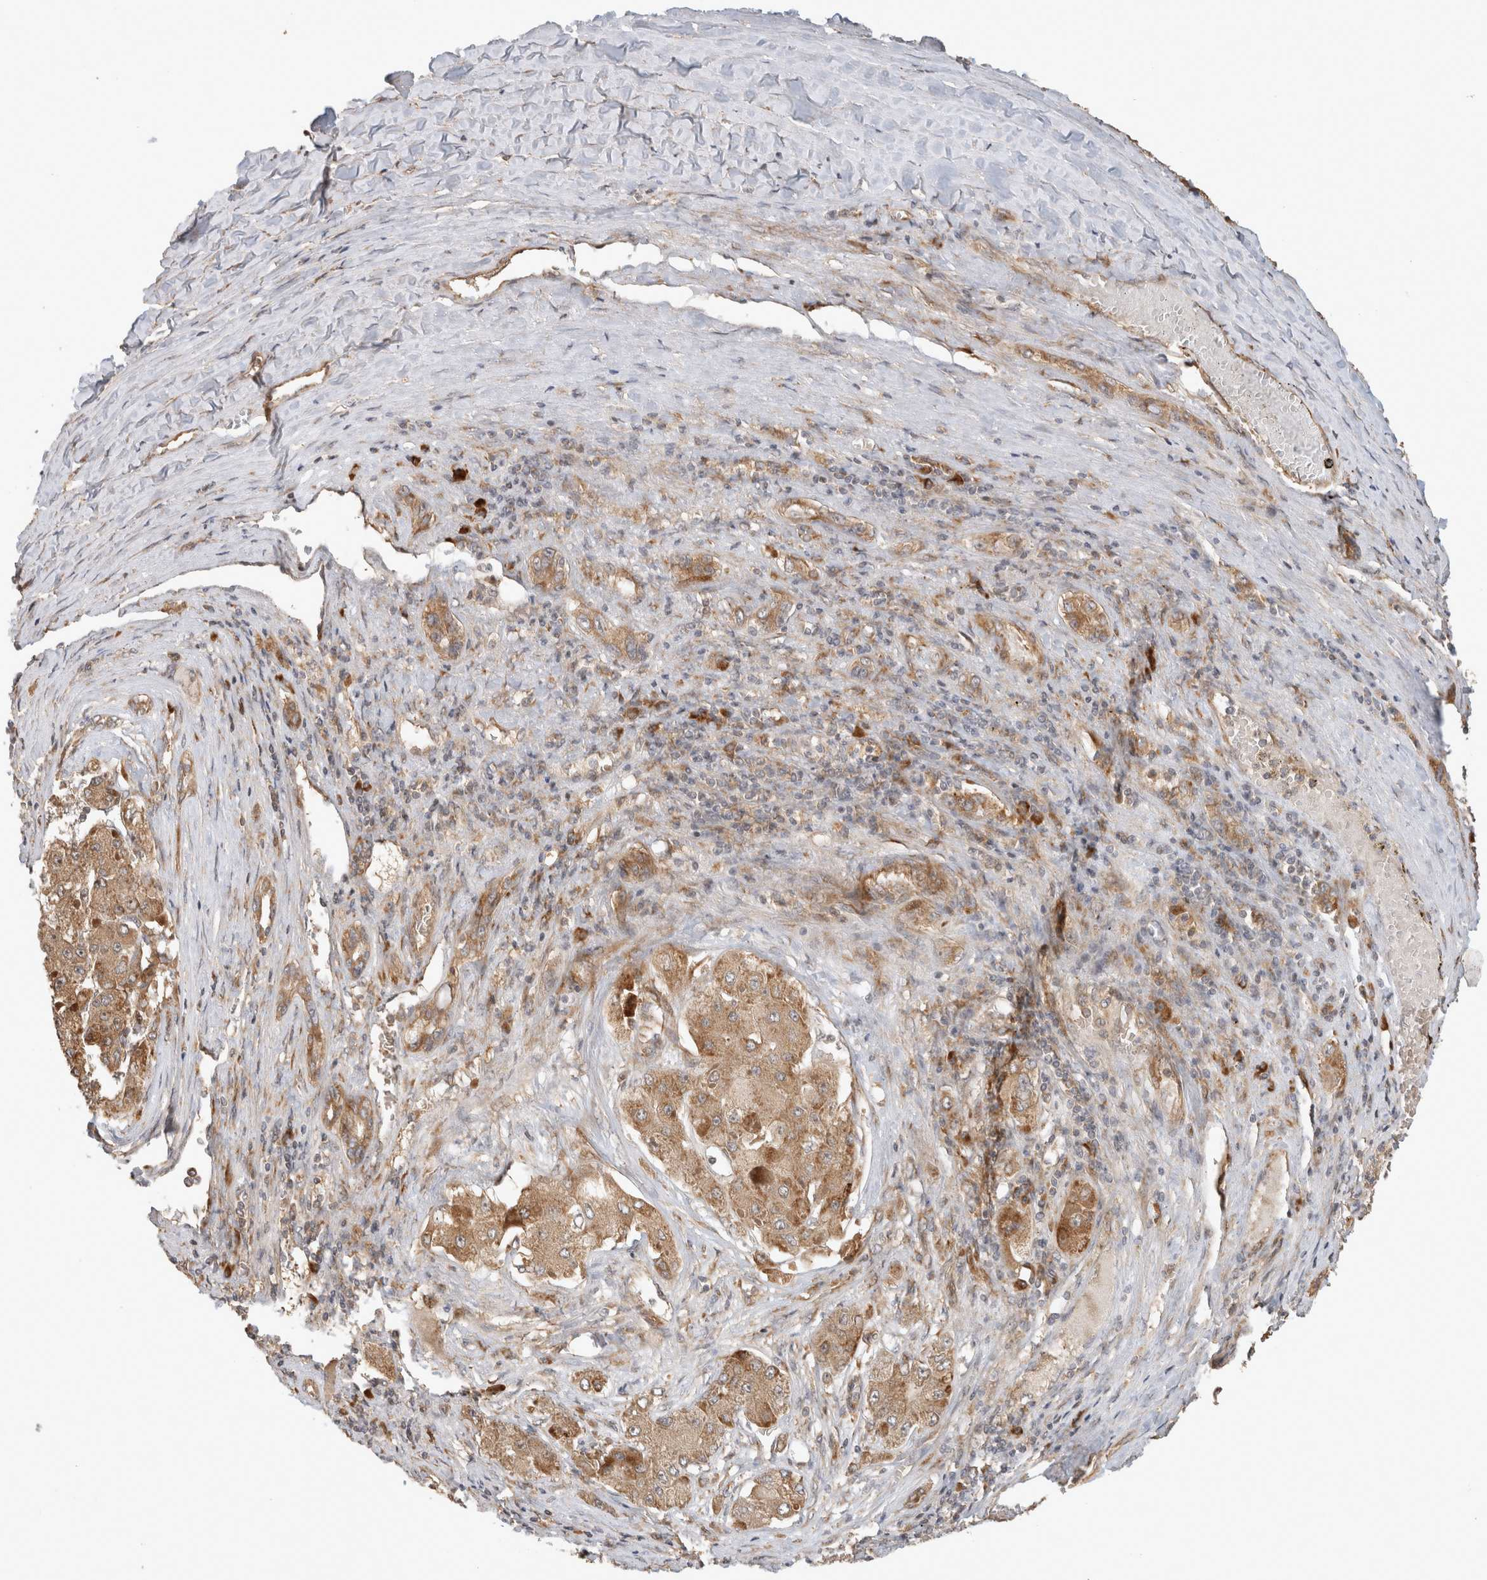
{"staining": {"intensity": "moderate", "quantity": ">75%", "location": "cytoplasmic/membranous"}, "tissue": "liver cancer", "cell_type": "Tumor cells", "image_type": "cancer", "snomed": [{"axis": "morphology", "description": "Carcinoma, Hepatocellular, NOS"}, {"axis": "topography", "description": "Liver"}], "caption": "Approximately >75% of tumor cells in liver hepatocellular carcinoma demonstrate moderate cytoplasmic/membranous protein positivity as visualized by brown immunohistochemical staining.", "gene": "PCDHB15", "patient": {"sex": "female", "age": 73}}